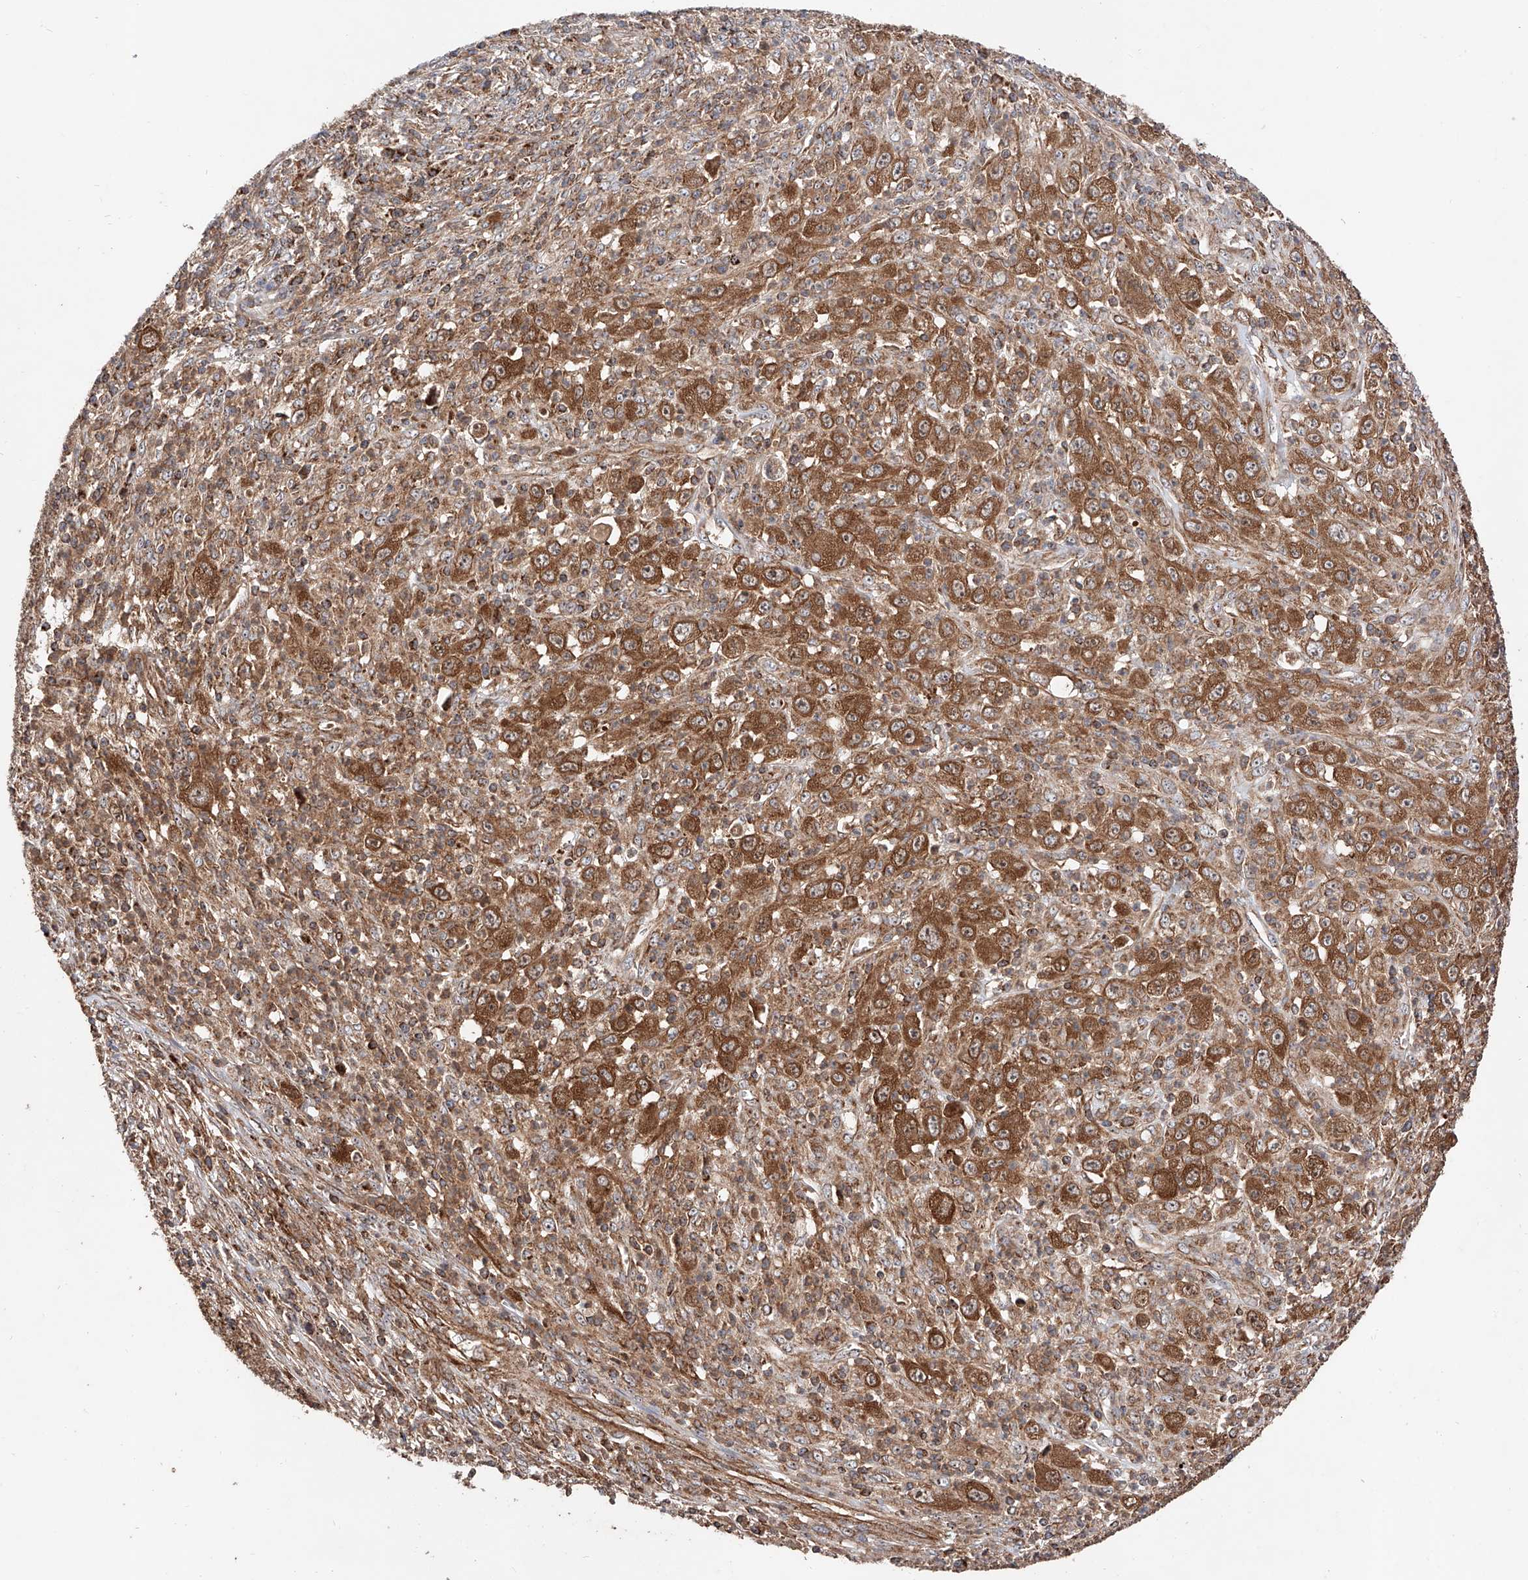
{"staining": {"intensity": "moderate", "quantity": ">75%", "location": "cytoplasmic/membranous"}, "tissue": "melanoma", "cell_type": "Tumor cells", "image_type": "cancer", "snomed": [{"axis": "morphology", "description": "Malignant melanoma, Metastatic site"}, {"axis": "topography", "description": "Skin"}], "caption": "A brown stain labels moderate cytoplasmic/membranous staining of a protein in human malignant melanoma (metastatic site) tumor cells.", "gene": "PISD", "patient": {"sex": "female", "age": 56}}